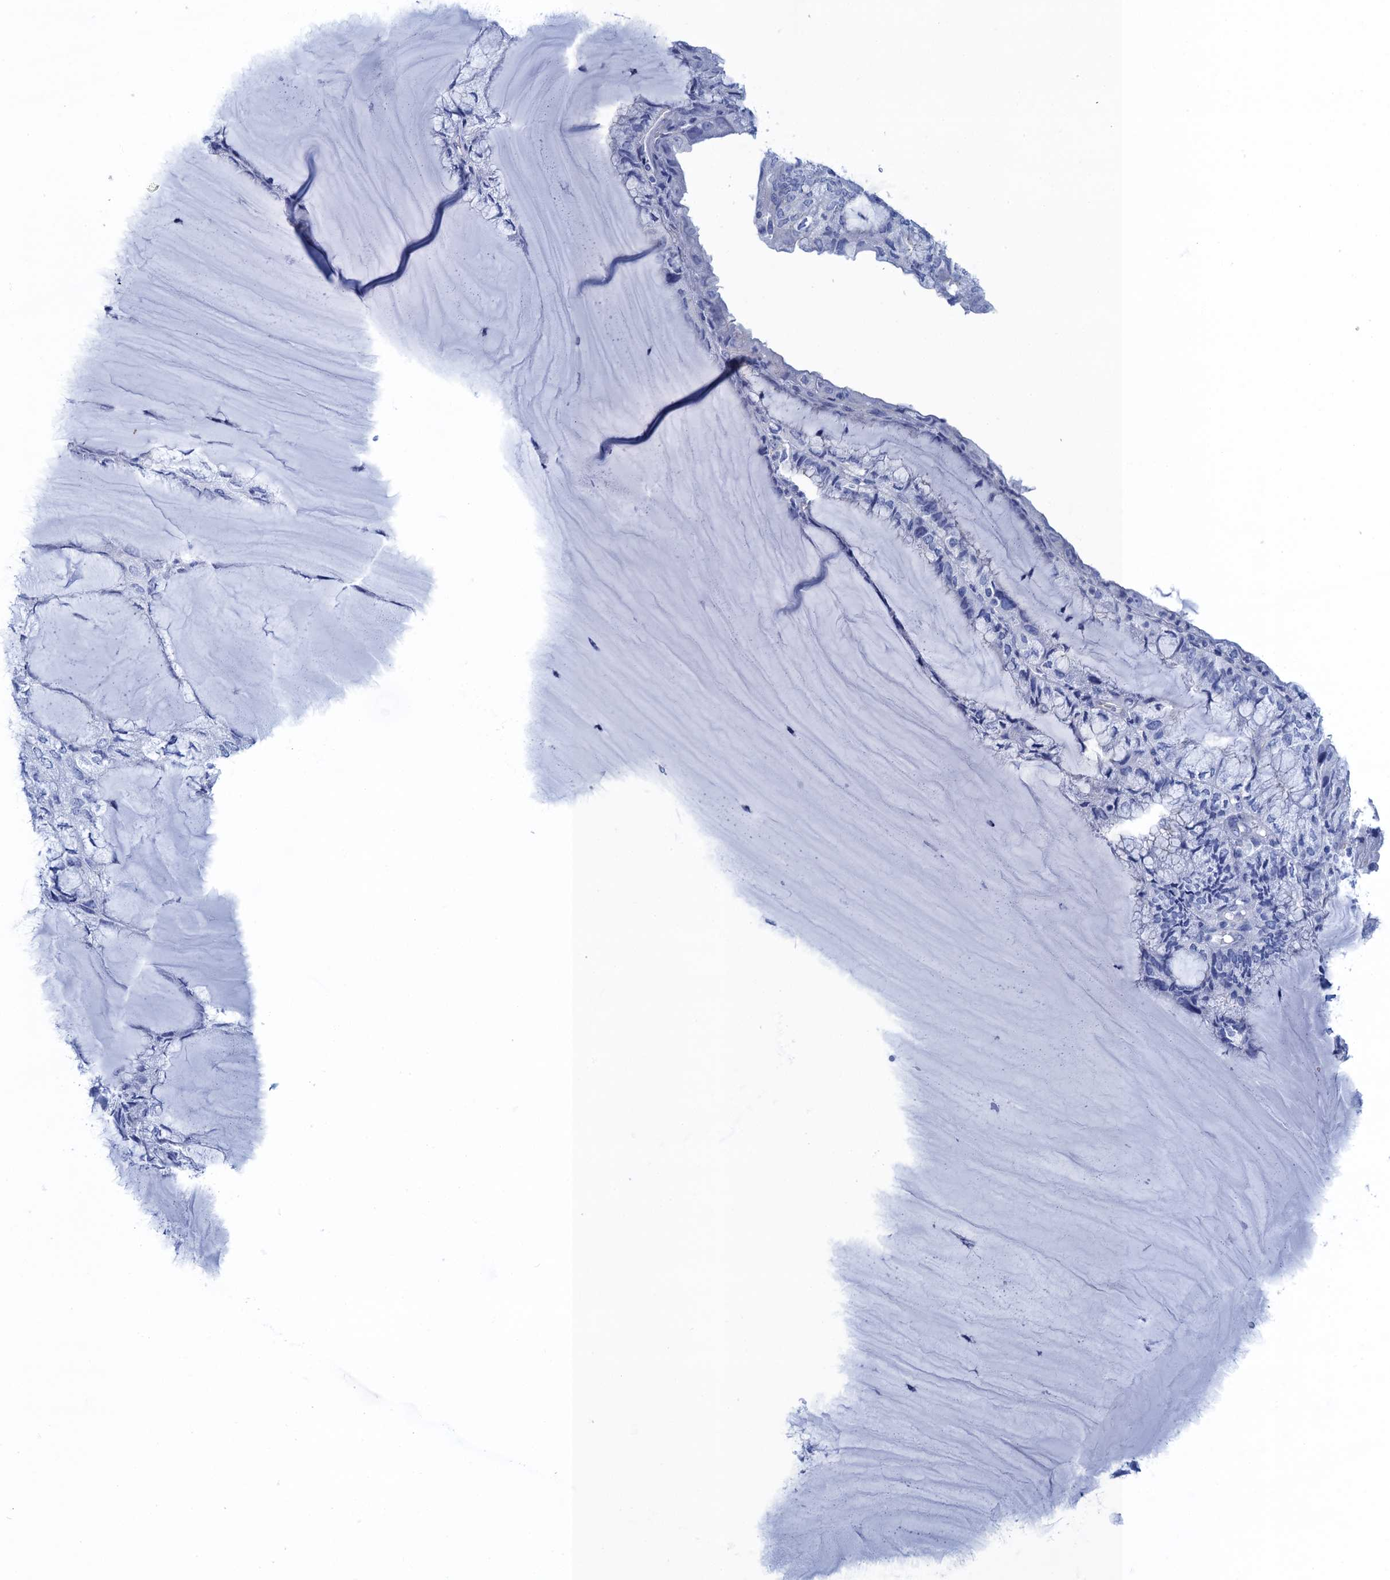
{"staining": {"intensity": "negative", "quantity": "none", "location": "none"}, "tissue": "endometrial cancer", "cell_type": "Tumor cells", "image_type": "cancer", "snomed": [{"axis": "morphology", "description": "Adenocarcinoma, NOS"}, {"axis": "topography", "description": "Endometrium"}], "caption": "IHC micrograph of neoplastic tissue: endometrial adenocarcinoma stained with DAB shows no significant protein staining in tumor cells. (DAB (3,3'-diaminobenzidine) immunohistochemistry (IHC) with hematoxylin counter stain).", "gene": "CALML5", "patient": {"sex": "female", "age": 81}}